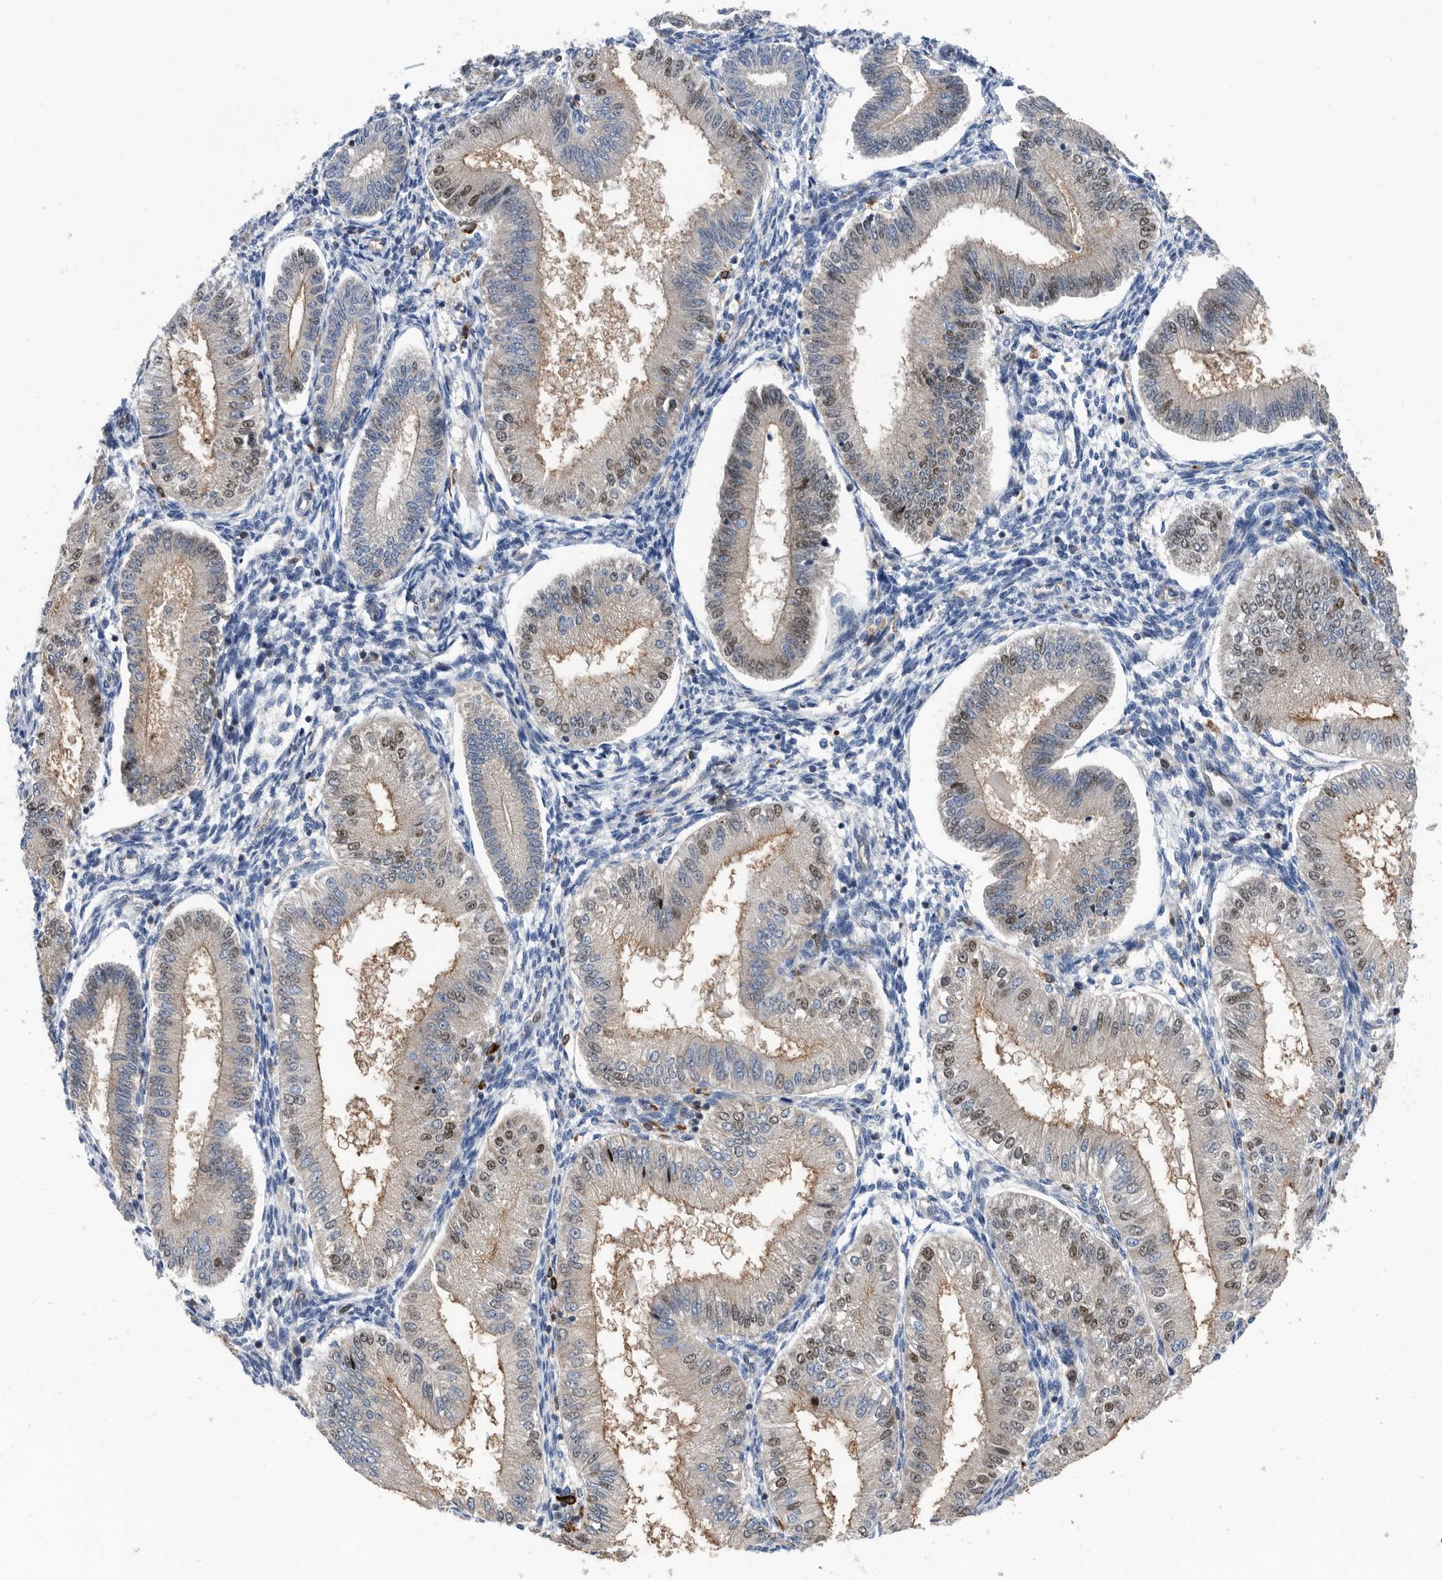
{"staining": {"intensity": "strong", "quantity": "<25%", "location": "nuclear"}, "tissue": "endometrium", "cell_type": "Cells in endometrial stroma", "image_type": "normal", "snomed": [{"axis": "morphology", "description": "Normal tissue, NOS"}, {"axis": "topography", "description": "Endometrium"}], "caption": "Protein analysis of benign endometrium demonstrates strong nuclear staining in about <25% of cells in endometrial stroma. (Stains: DAB in brown, nuclei in blue, Microscopy: brightfield microscopy at high magnification).", "gene": "ATAD2", "patient": {"sex": "female", "age": 39}}